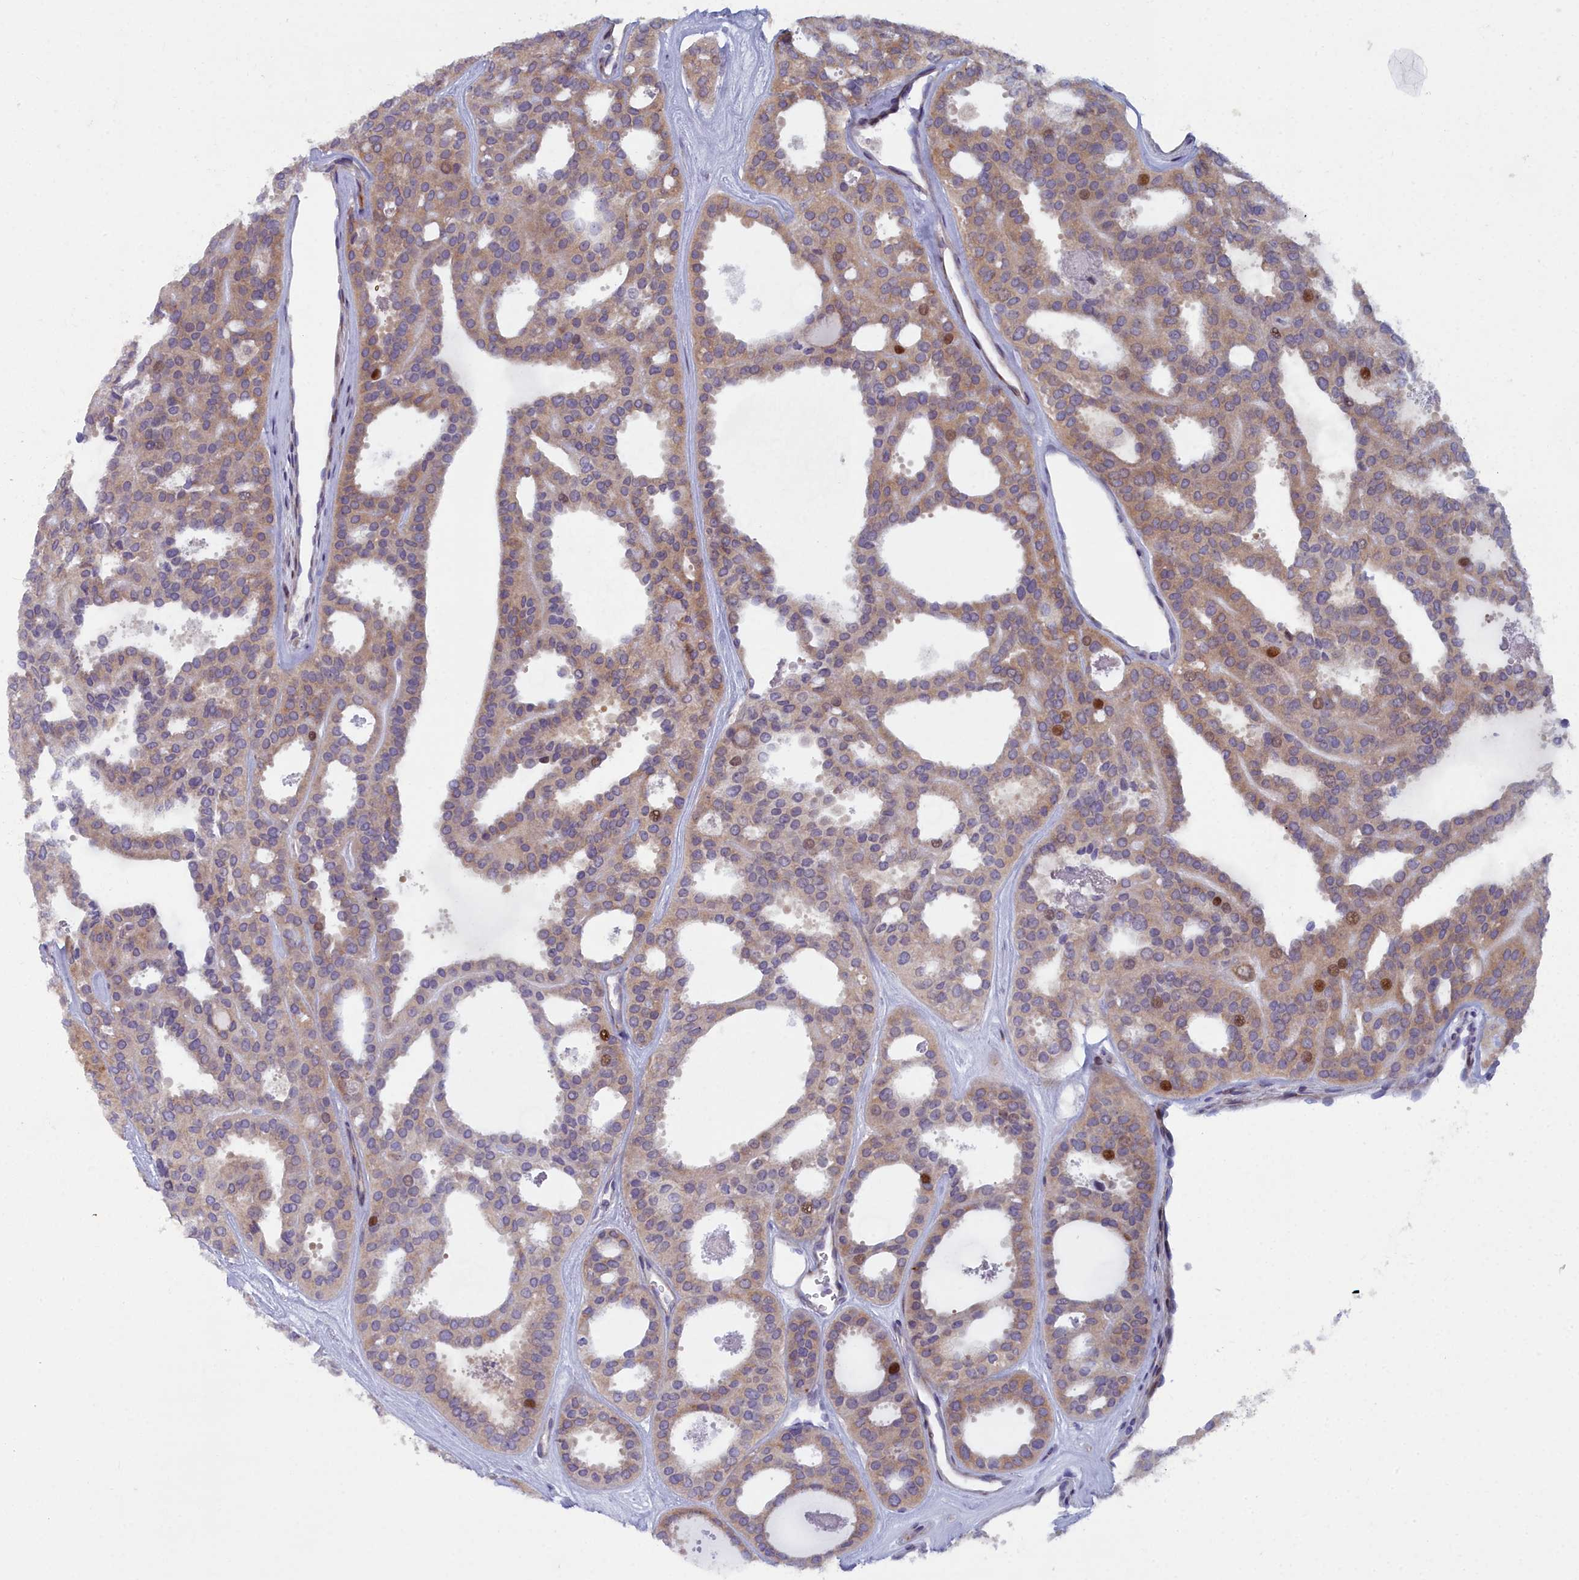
{"staining": {"intensity": "moderate", "quantity": "25%-75%", "location": "cytoplasmic/membranous,nuclear"}, "tissue": "thyroid cancer", "cell_type": "Tumor cells", "image_type": "cancer", "snomed": [{"axis": "morphology", "description": "Follicular adenoma carcinoma, NOS"}, {"axis": "topography", "description": "Thyroid gland"}], "caption": "Immunohistochemistry (IHC) of follicular adenoma carcinoma (thyroid) demonstrates medium levels of moderate cytoplasmic/membranous and nuclear staining in about 25%-75% of tumor cells. (DAB = brown stain, brightfield microscopy at high magnification).", "gene": "B9D2", "patient": {"sex": "male", "age": 75}}